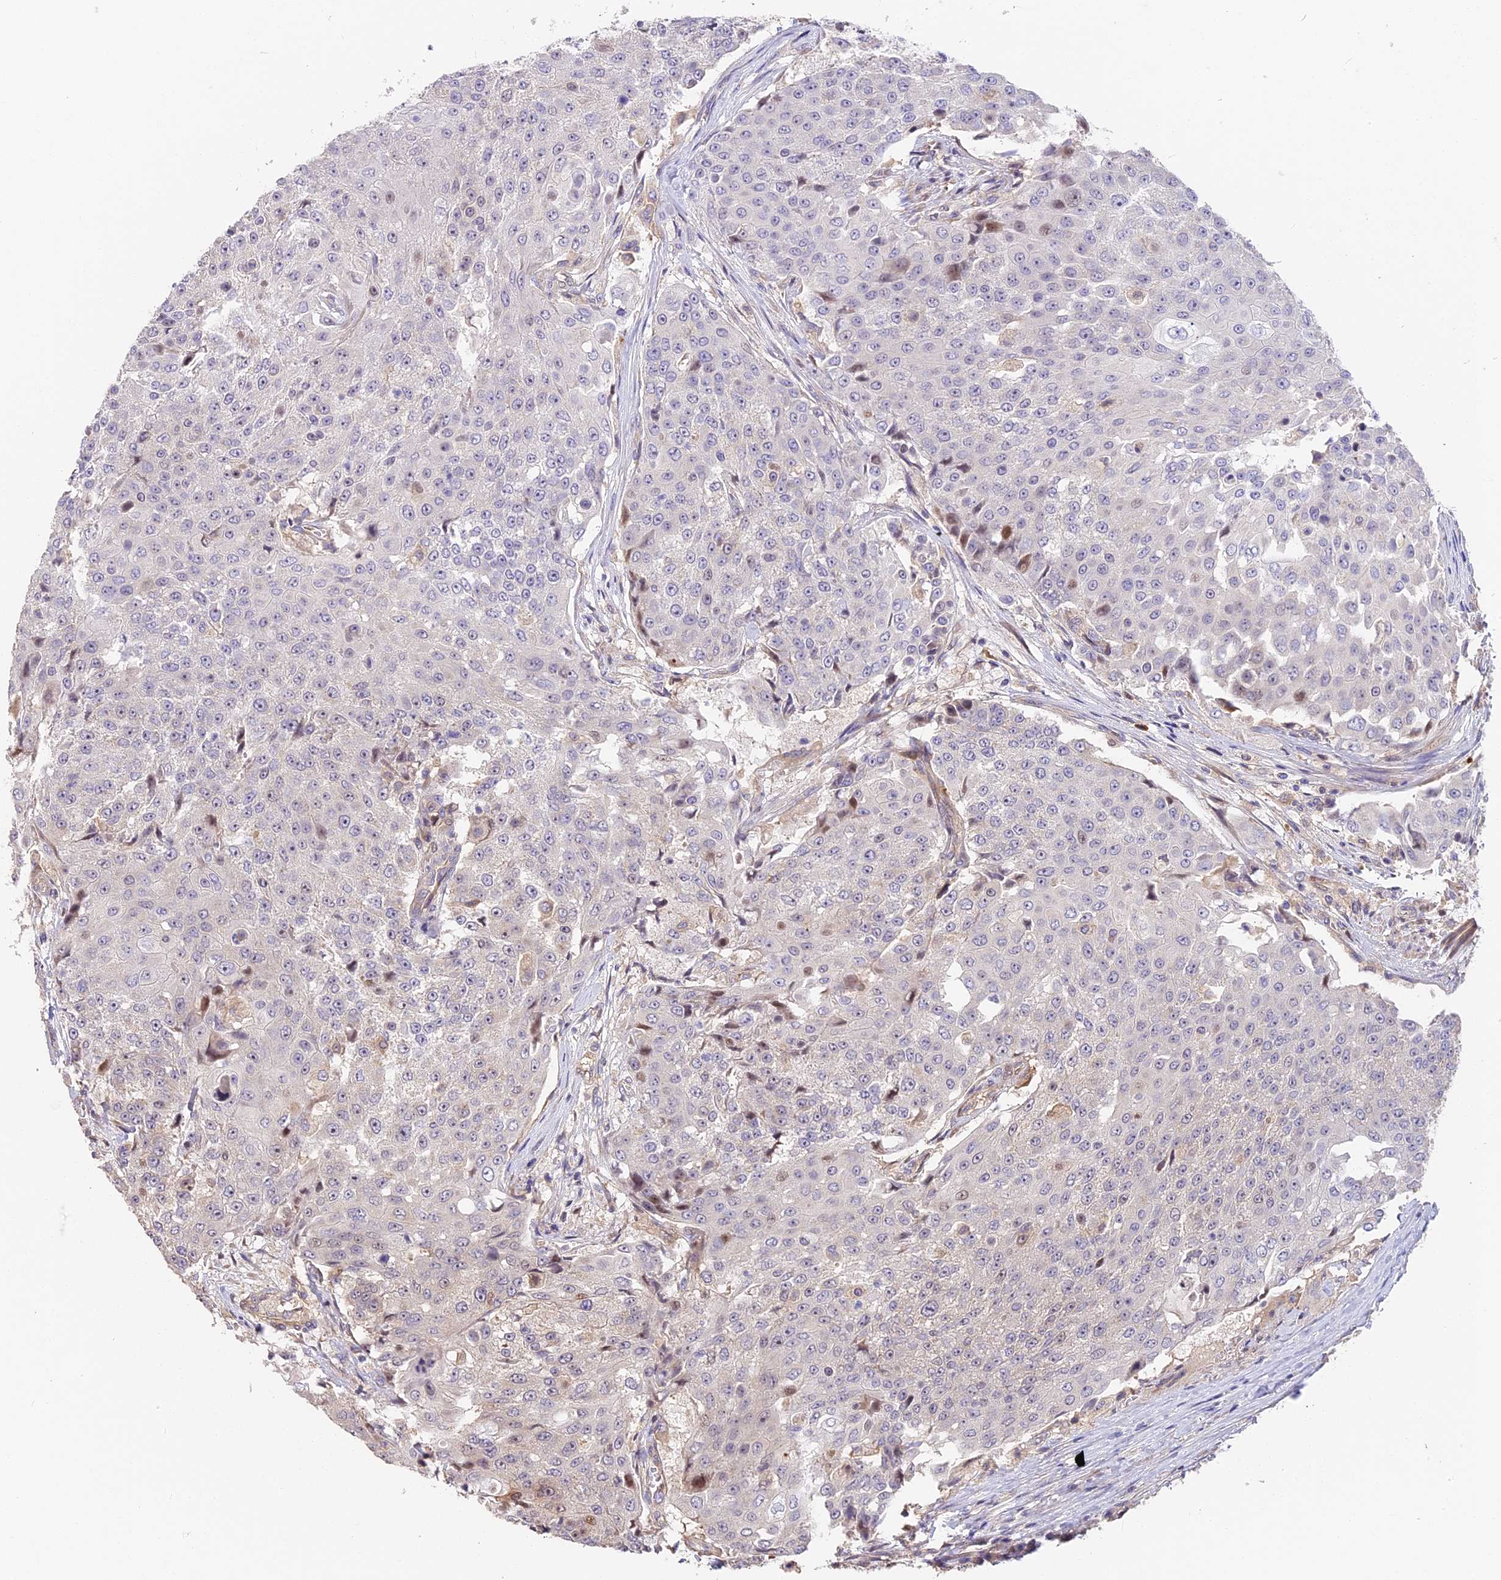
{"staining": {"intensity": "negative", "quantity": "none", "location": "none"}, "tissue": "urothelial cancer", "cell_type": "Tumor cells", "image_type": "cancer", "snomed": [{"axis": "morphology", "description": "Urothelial carcinoma, High grade"}, {"axis": "topography", "description": "Urinary bladder"}], "caption": "Micrograph shows no protein positivity in tumor cells of urothelial cancer tissue.", "gene": "ARHGAP17", "patient": {"sex": "female", "age": 63}}